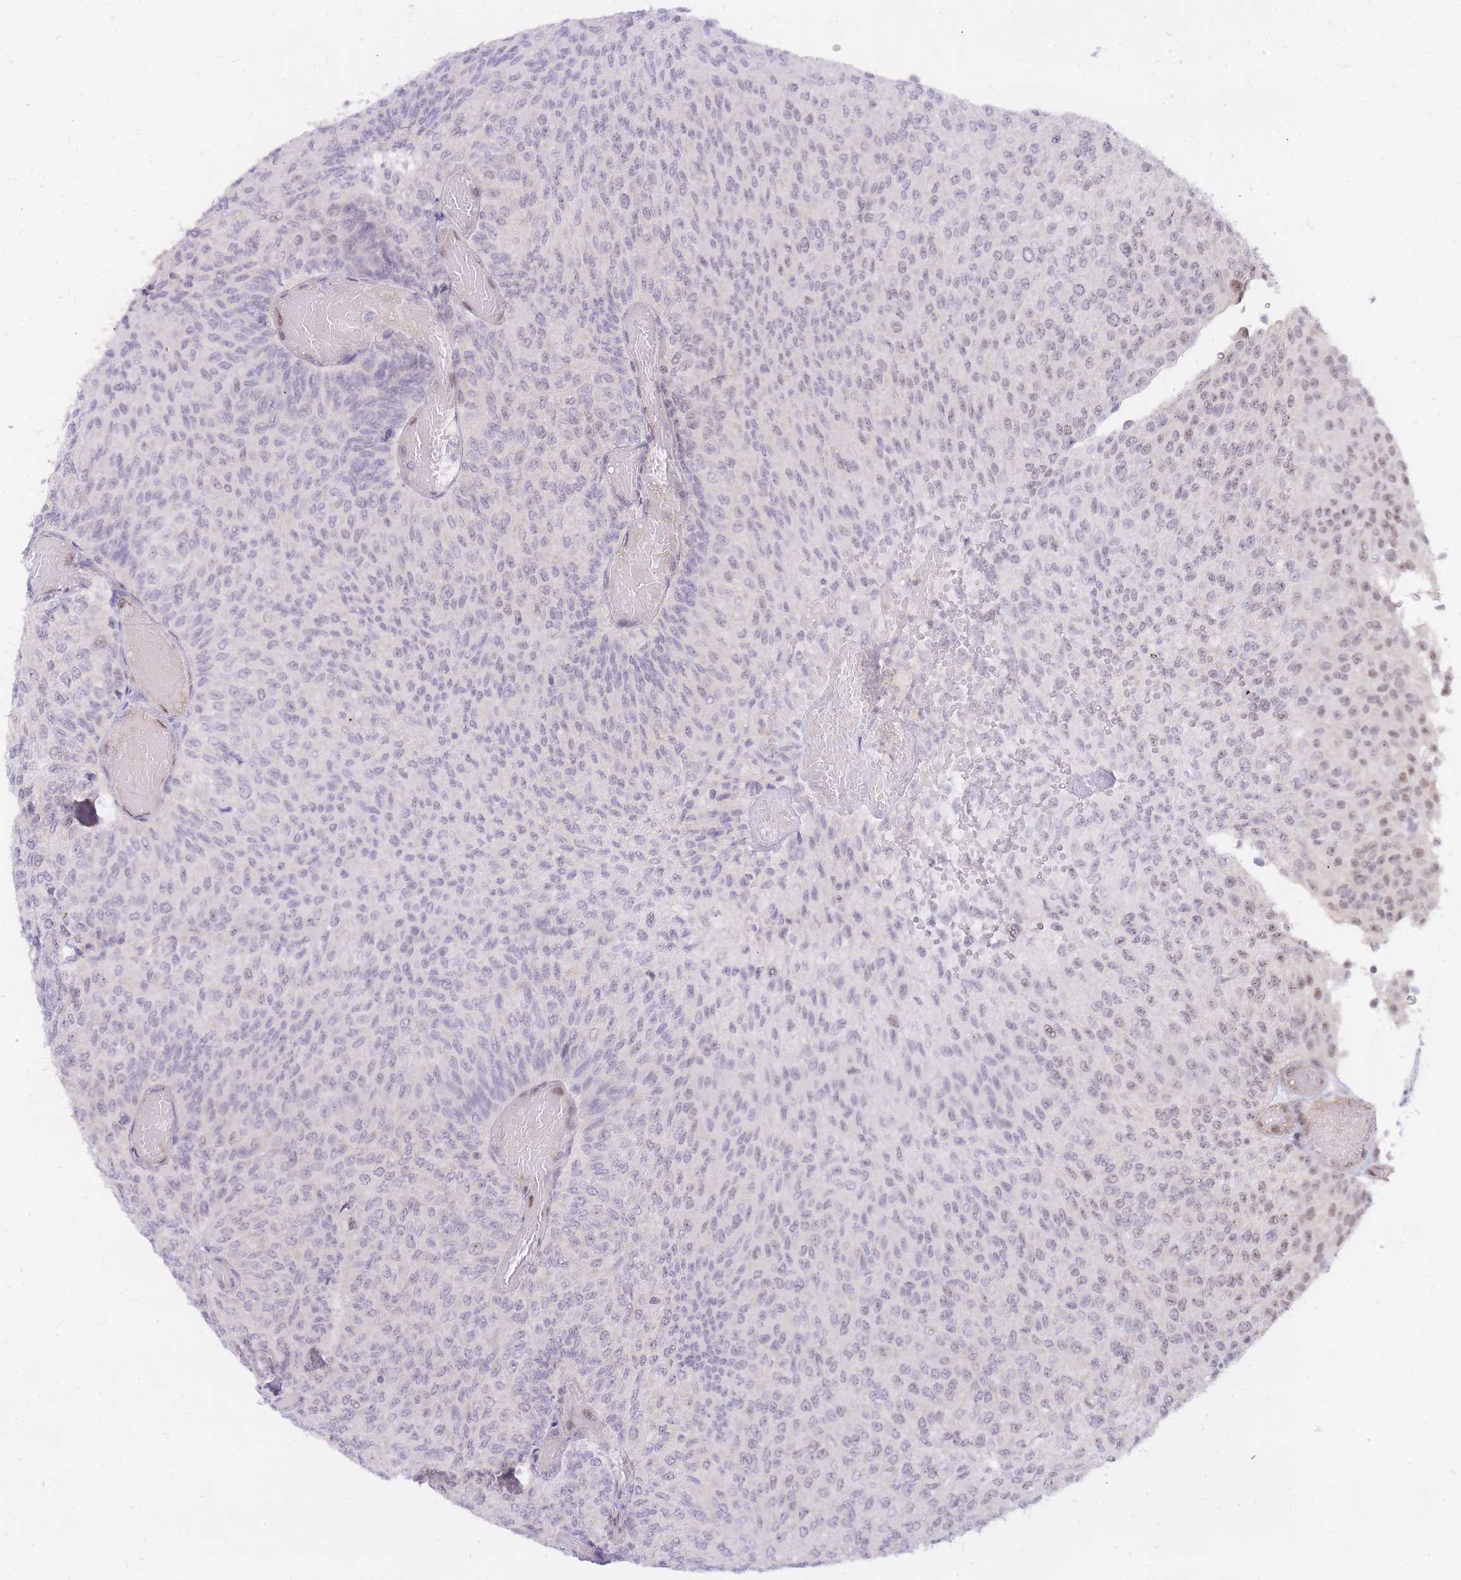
{"staining": {"intensity": "moderate", "quantity": "<25%", "location": "nuclear"}, "tissue": "urothelial cancer", "cell_type": "Tumor cells", "image_type": "cancer", "snomed": [{"axis": "morphology", "description": "Urothelial carcinoma, Low grade"}, {"axis": "topography", "description": "Urinary bladder"}], "caption": "Human urothelial carcinoma (low-grade) stained for a protein (brown) demonstrates moderate nuclear positive expression in approximately <25% of tumor cells.", "gene": "TLE2", "patient": {"sex": "male", "age": 78}}